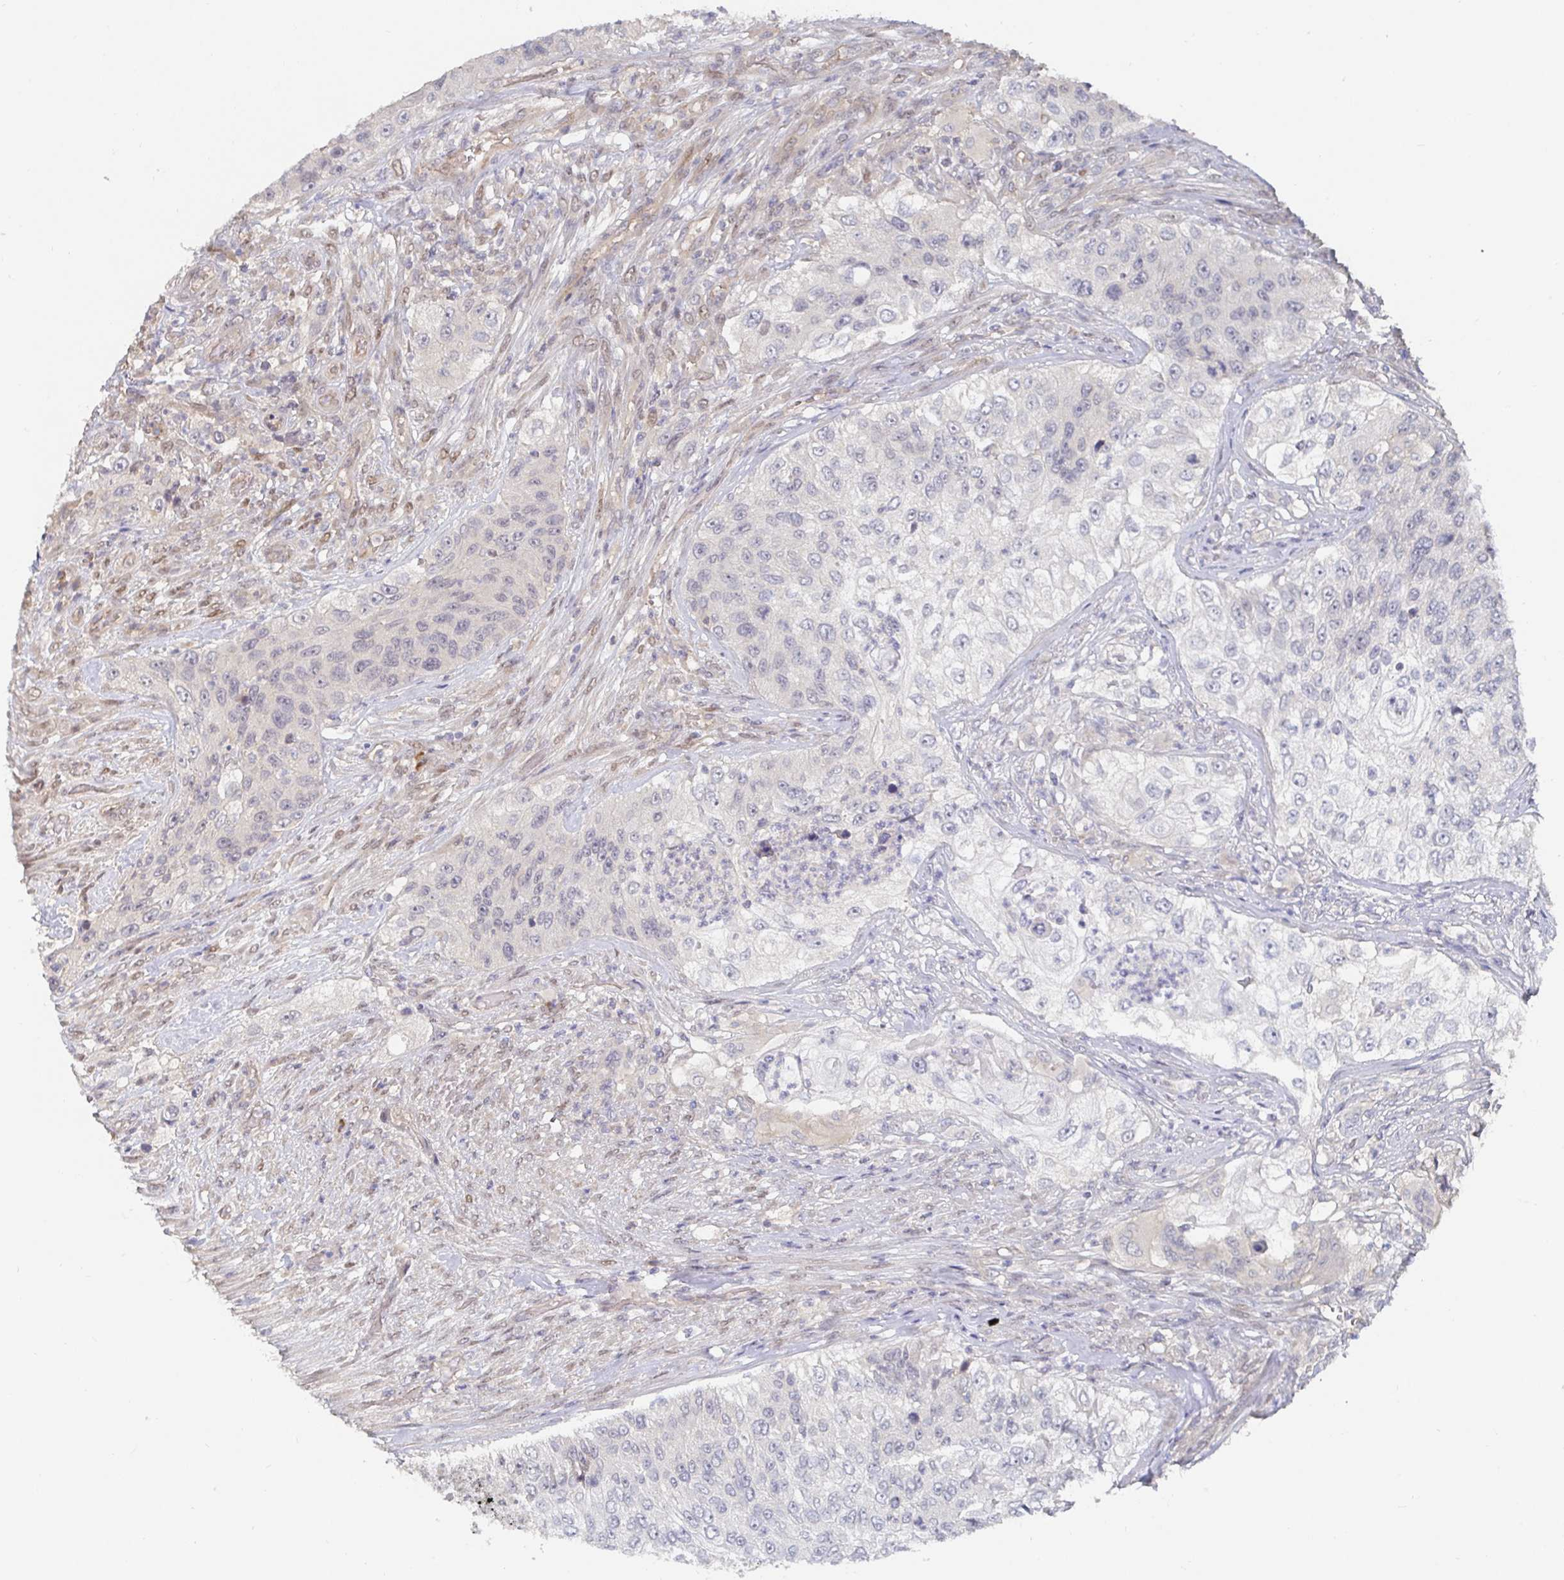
{"staining": {"intensity": "negative", "quantity": "none", "location": "none"}, "tissue": "urothelial cancer", "cell_type": "Tumor cells", "image_type": "cancer", "snomed": [{"axis": "morphology", "description": "Urothelial carcinoma, High grade"}, {"axis": "topography", "description": "Urinary bladder"}], "caption": "The micrograph exhibits no staining of tumor cells in high-grade urothelial carcinoma. (DAB (3,3'-diaminobenzidine) IHC, high magnification).", "gene": "MEIS1", "patient": {"sex": "female", "age": 60}}